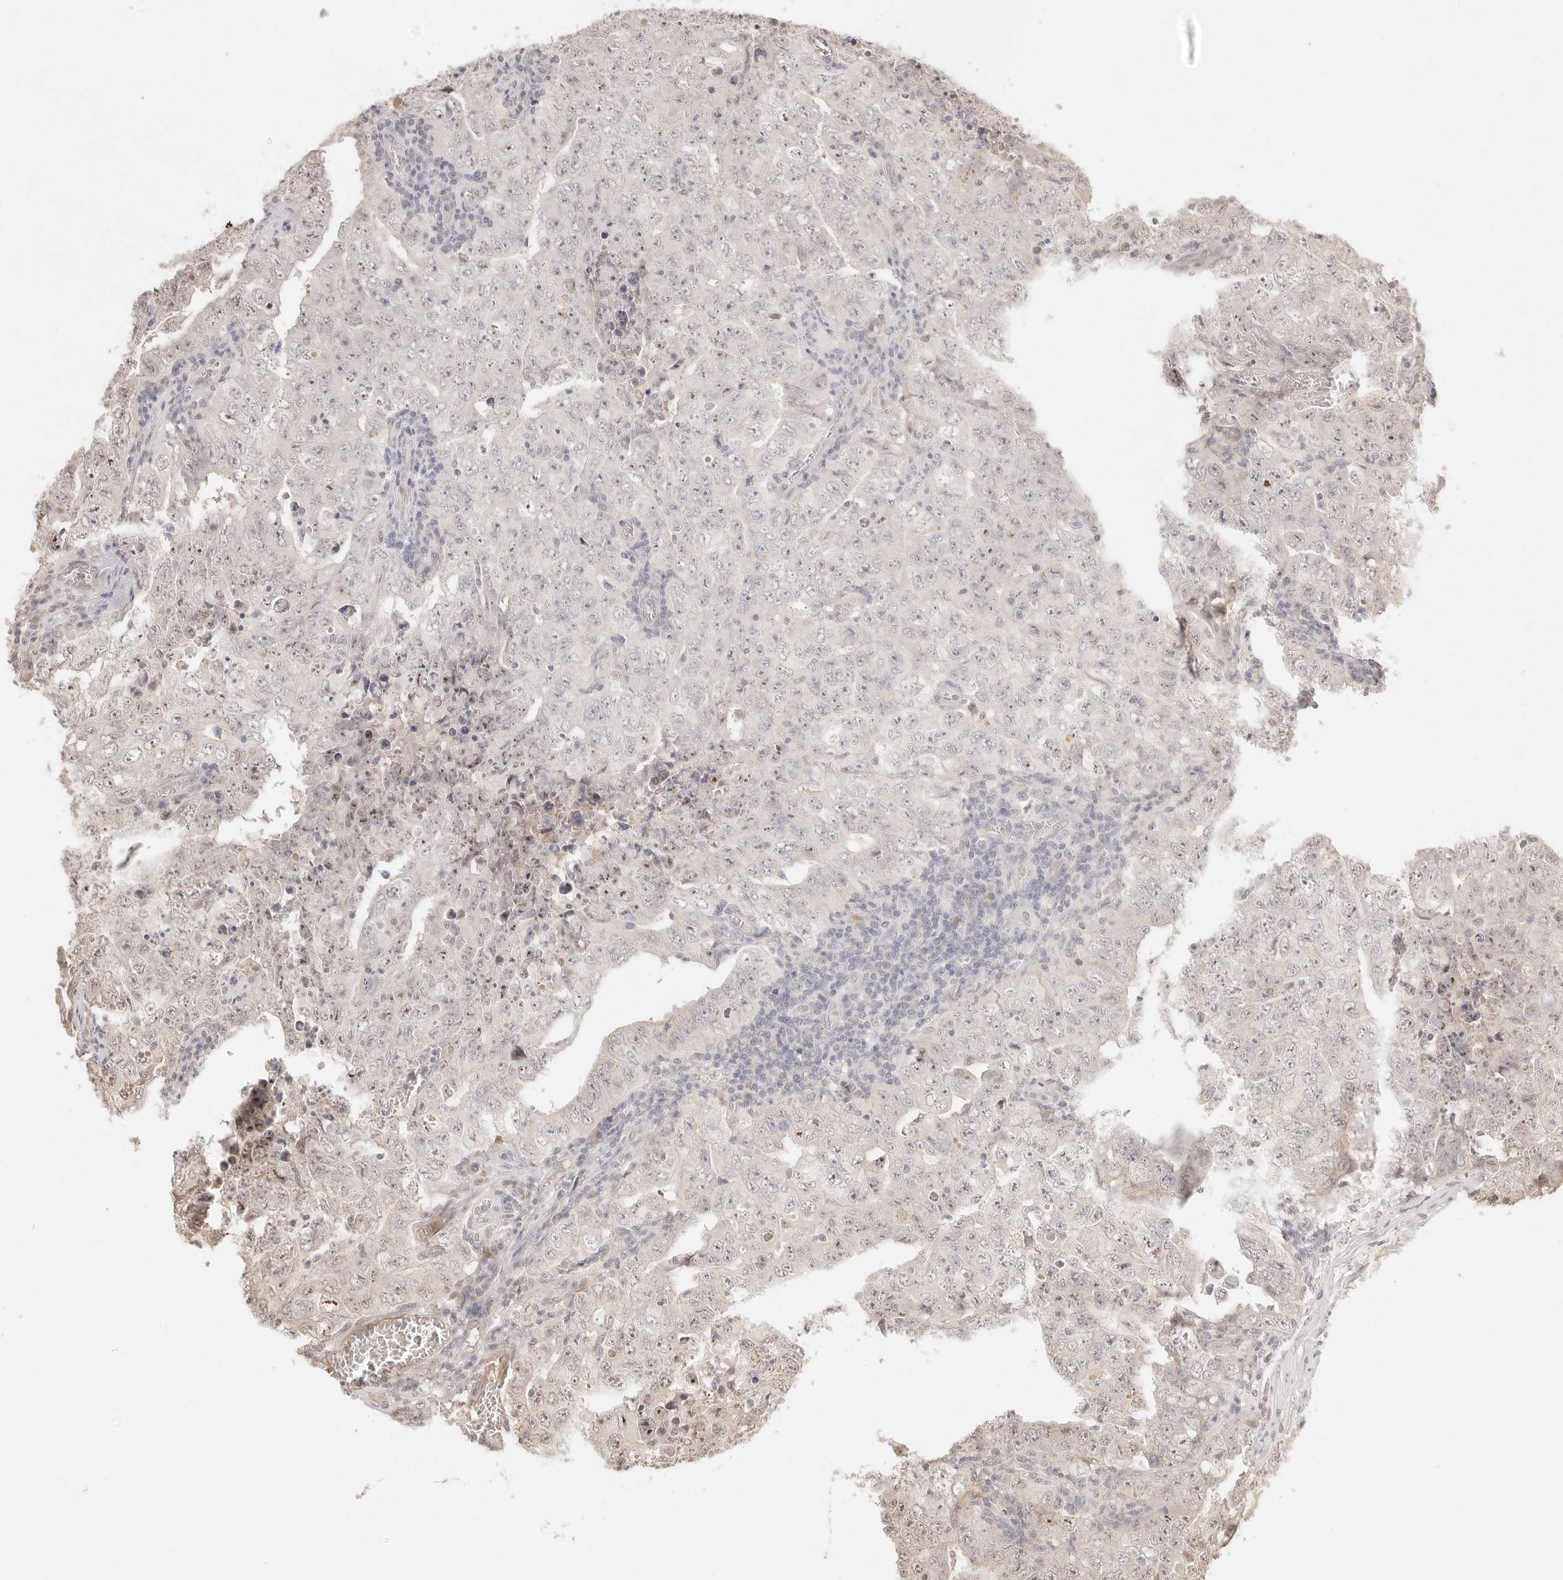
{"staining": {"intensity": "moderate", "quantity": ">75%", "location": "nuclear"}, "tissue": "testis cancer", "cell_type": "Tumor cells", "image_type": "cancer", "snomed": [{"axis": "morphology", "description": "Carcinoma, Embryonal, NOS"}, {"axis": "topography", "description": "Testis"}], "caption": "Protein staining displays moderate nuclear expression in approximately >75% of tumor cells in testis cancer.", "gene": "MEP1A", "patient": {"sex": "male", "age": 26}}